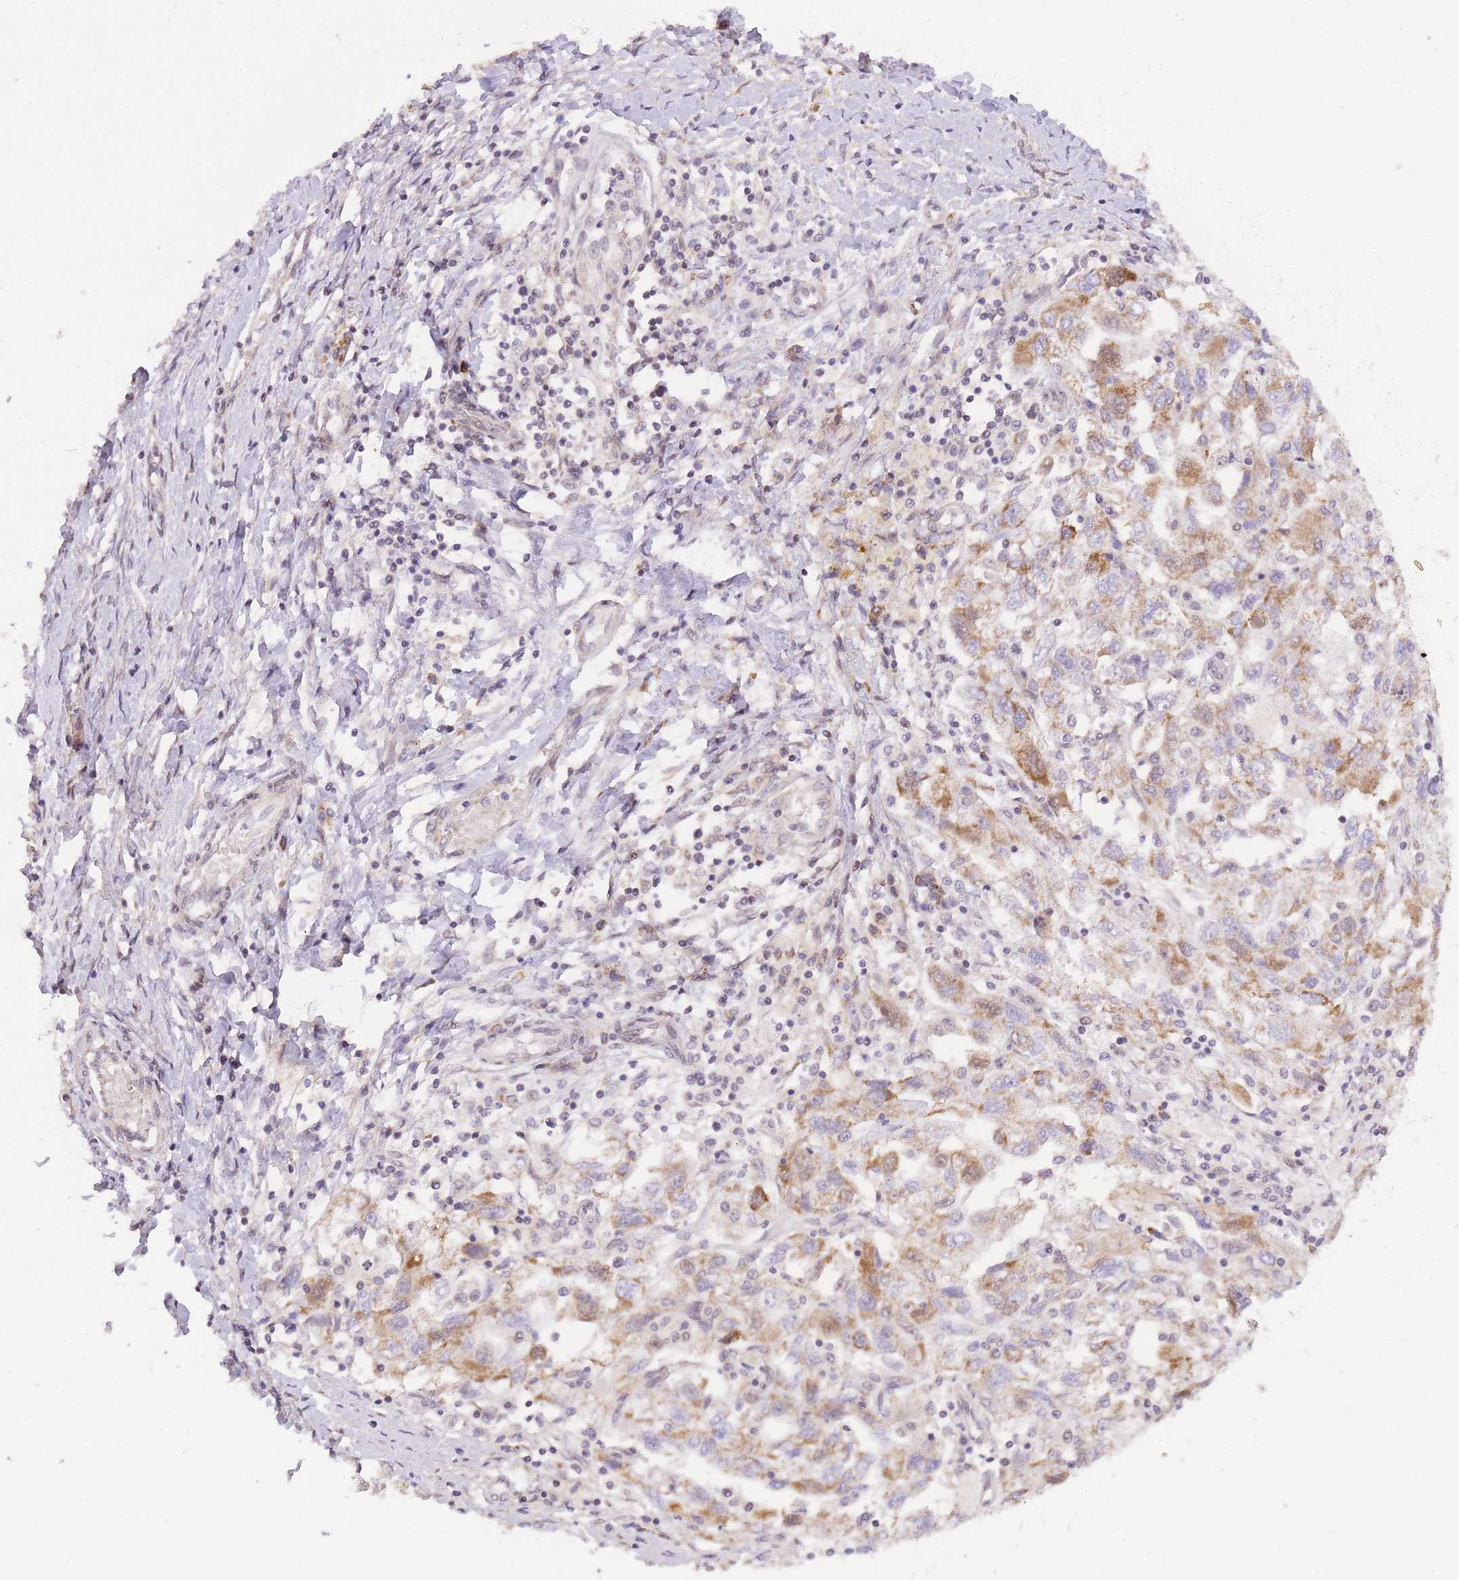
{"staining": {"intensity": "moderate", "quantity": "25%-75%", "location": "cytoplasmic/membranous"}, "tissue": "ovarian cancer", "cell_type": "Tumor cells", "image_type": "cancer", "snomed": [{"axis": "morphology", "description": "Carcinoma, NOS"}, {"axis": "morphology", "description": "Cystadenocarcinoma, serous, NOS"}, {"axis": "topography", "description": "Ovary"}], "caption": "Brown immunohistochemical staining in human ovarian cancer (serous cystadenocarcinoma) displays moderate cytoplasmic/membranous expression in about 25%-75% of tumor cells.", "gene": "MINDY2", "patient": {"sex": "female", "age": 69}}